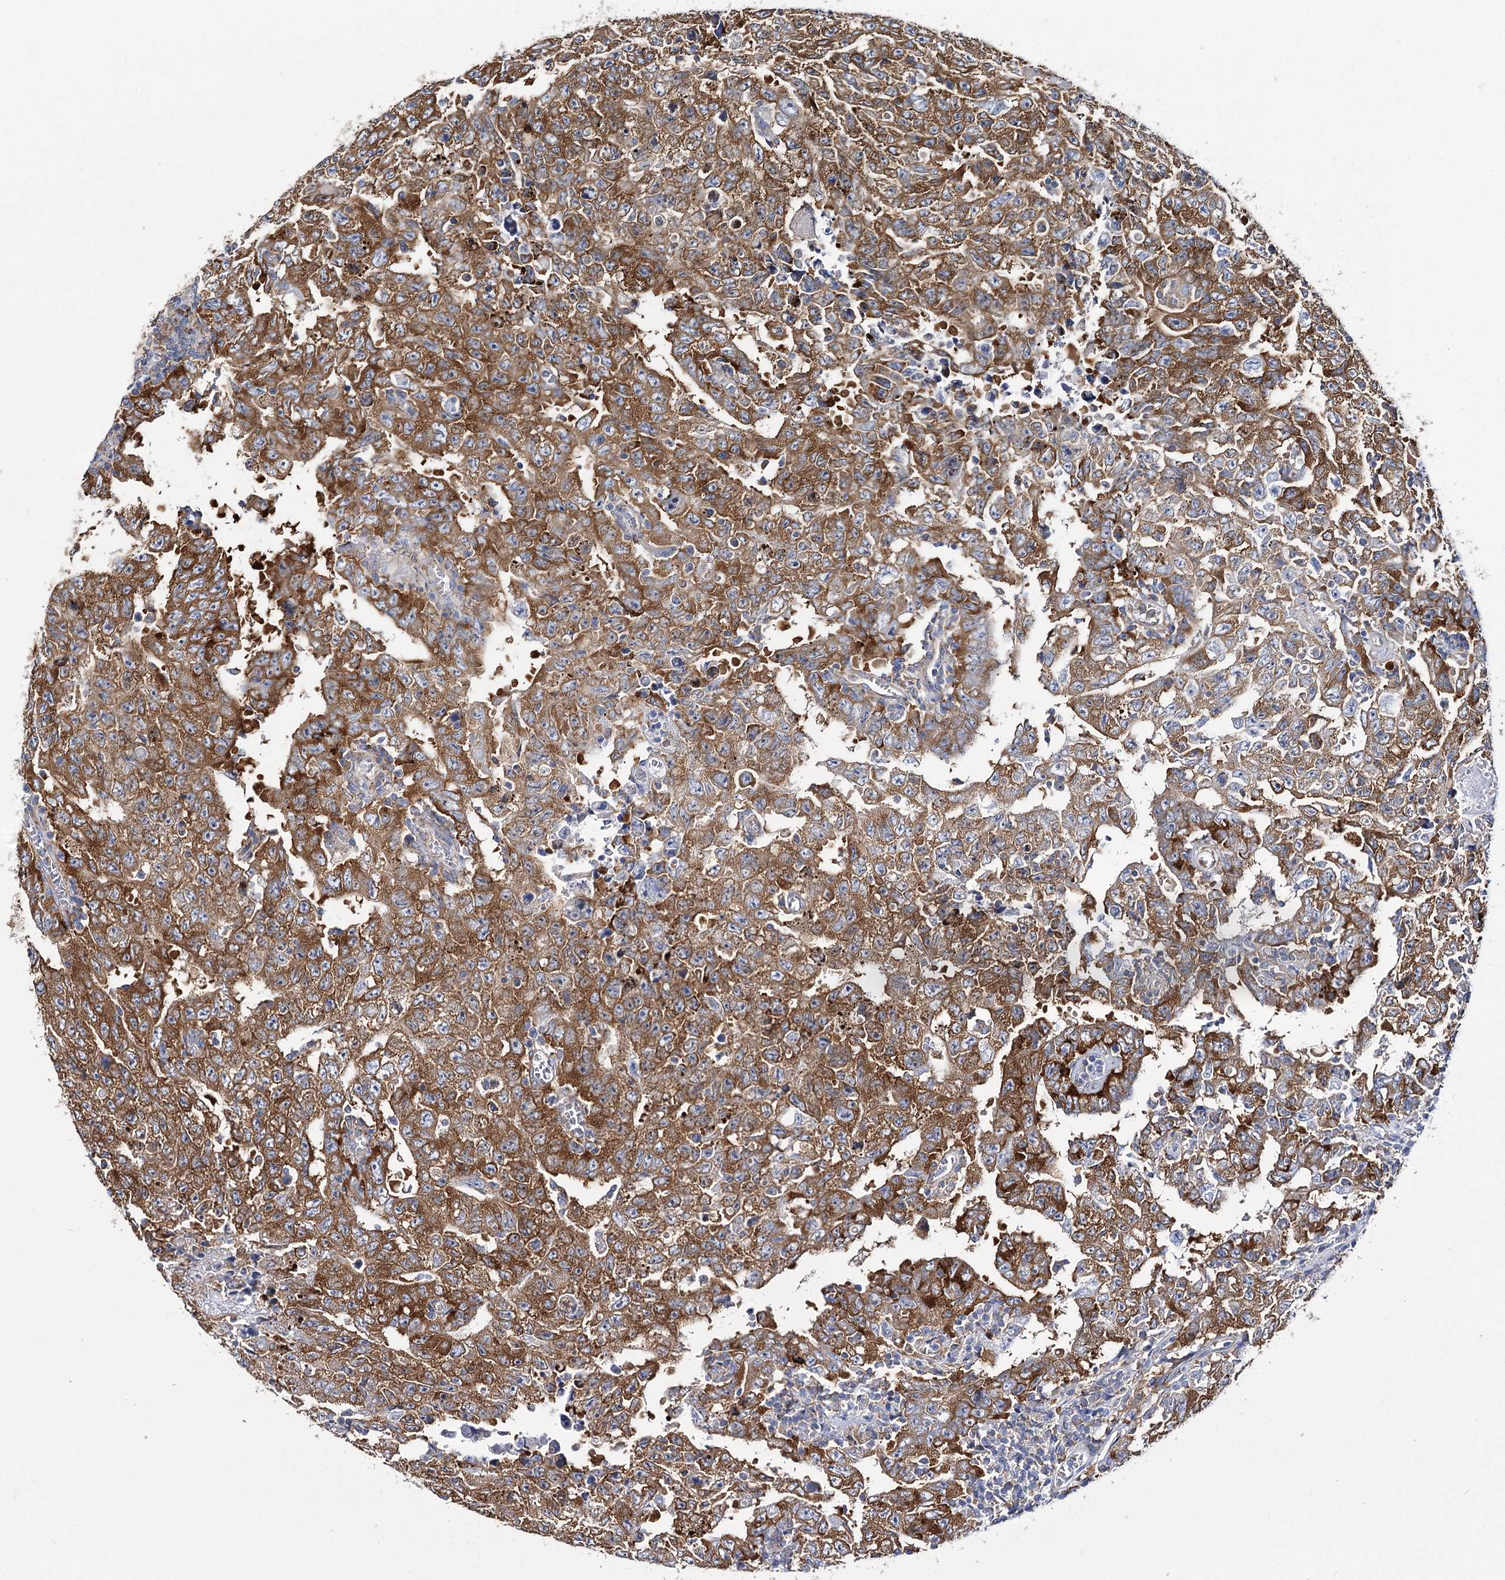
{"staining": {"intensity": "moderate", "quantity": ">75%", "location": "cytoplasmic/membranous"}, "tissue": "testis cancer", "cell_type": "Tumor cells", "image_type": "cancer", "snomed": [{"axis": "morphology", "description": "Carcinoma, Embryonal, NOS"}, {"axis": "topography", "description": "Testis"}], "caption": "Brown immunohistochemical staining in human testis cancer (embryonal carcinoma) displays moderate cytoplasmic/membranous staining in about >75% of tumor cells.", "gene": "THUMPD3", "patient": {"sex": "male", "age": 26}}